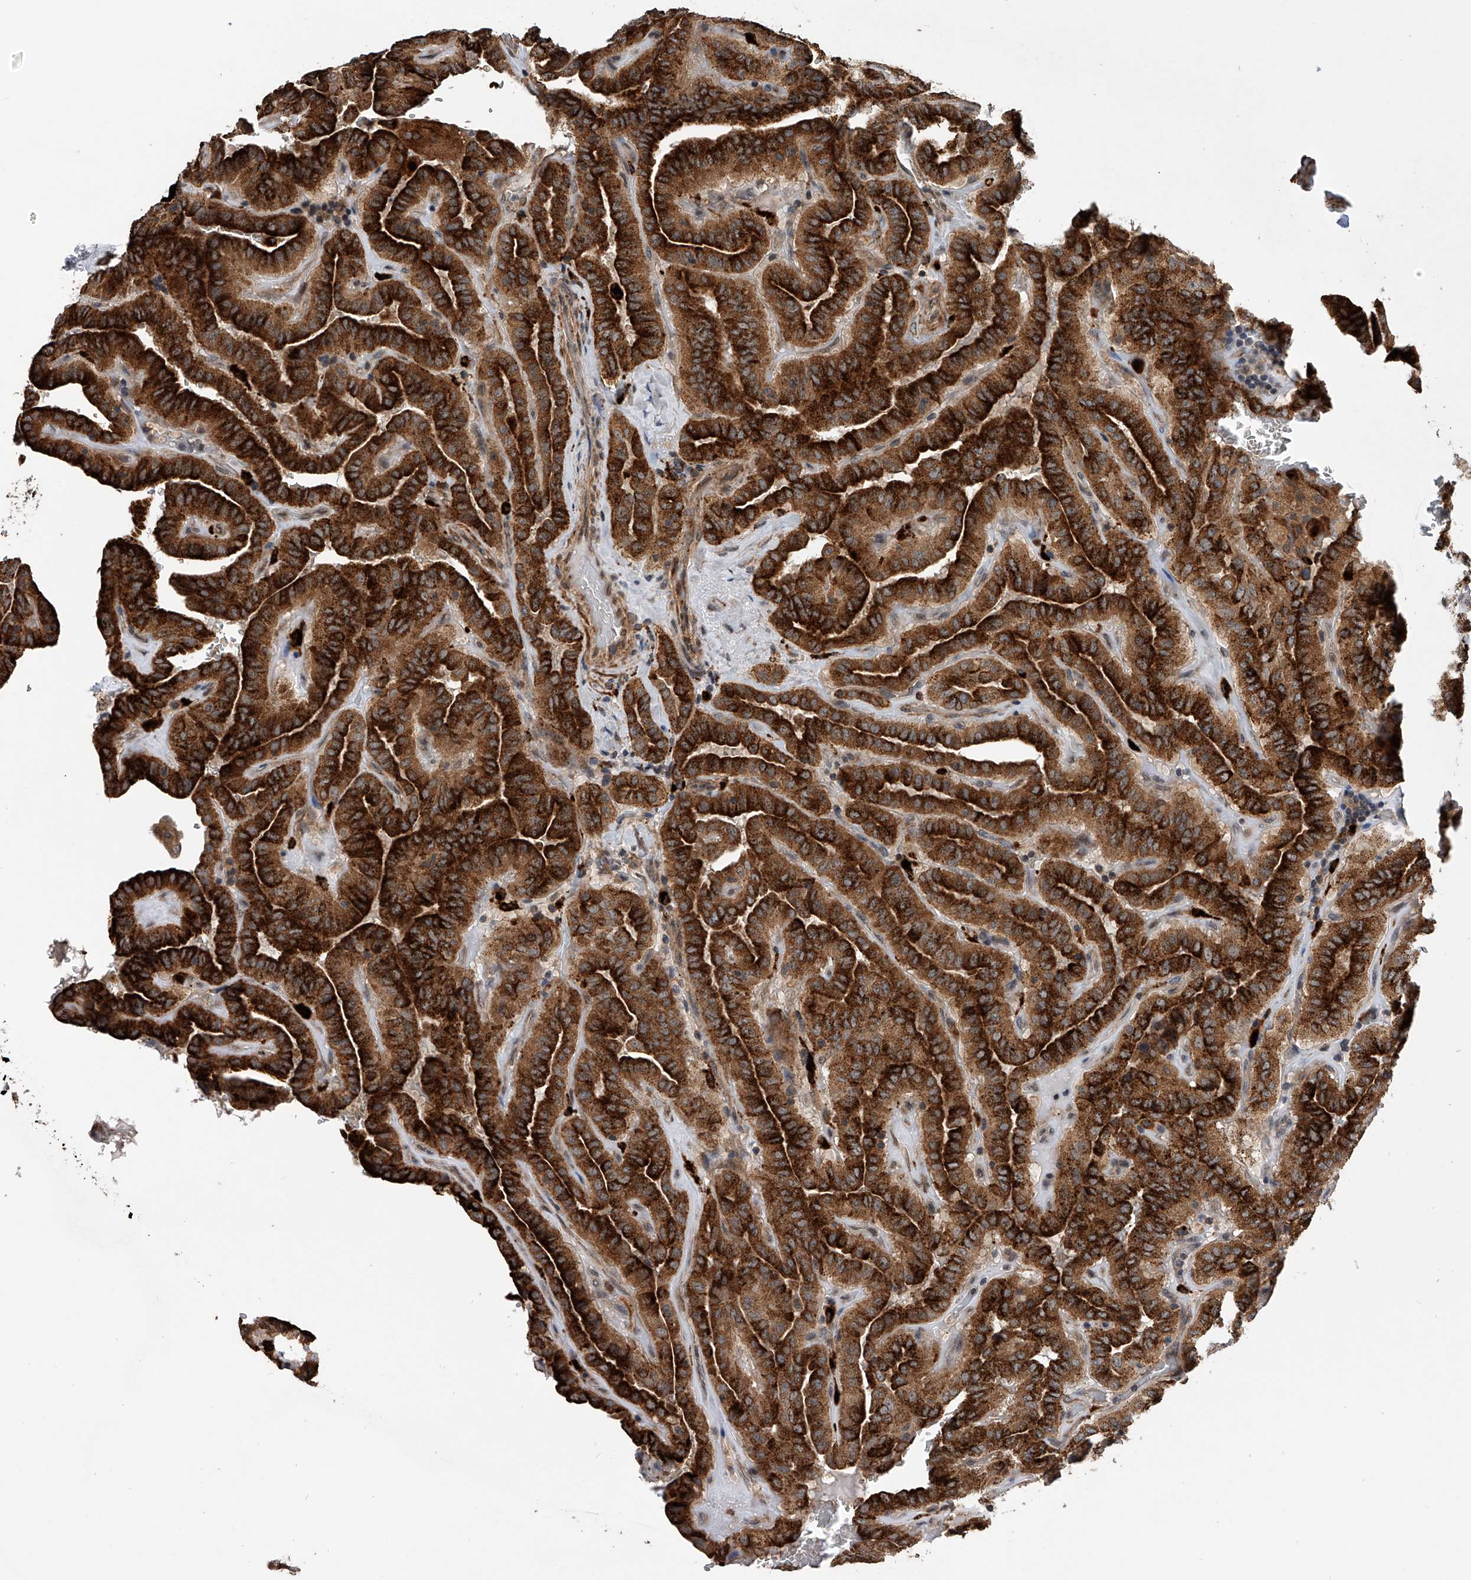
{"staining": {"intensity": "strong", "quantity": ">75%", "location": "cytoplasmic/membranous"}, "tissue": "thyroid cancer", "cell_type": "Tumor cells", "image_type": "cancer", "snomed": [{"axis": "morphology", "description": "Papillary adenocarcinoma, NOS"}, {"axis": "topography", "description": "Thyroid gland"}], "caption": "Strong cytoplasmic/membranous positivity is seen in about >75% of tumor cells in thyroid cancer.", "gene": "SPOCK1", "patient": {"sex": "male", "age": 77}}